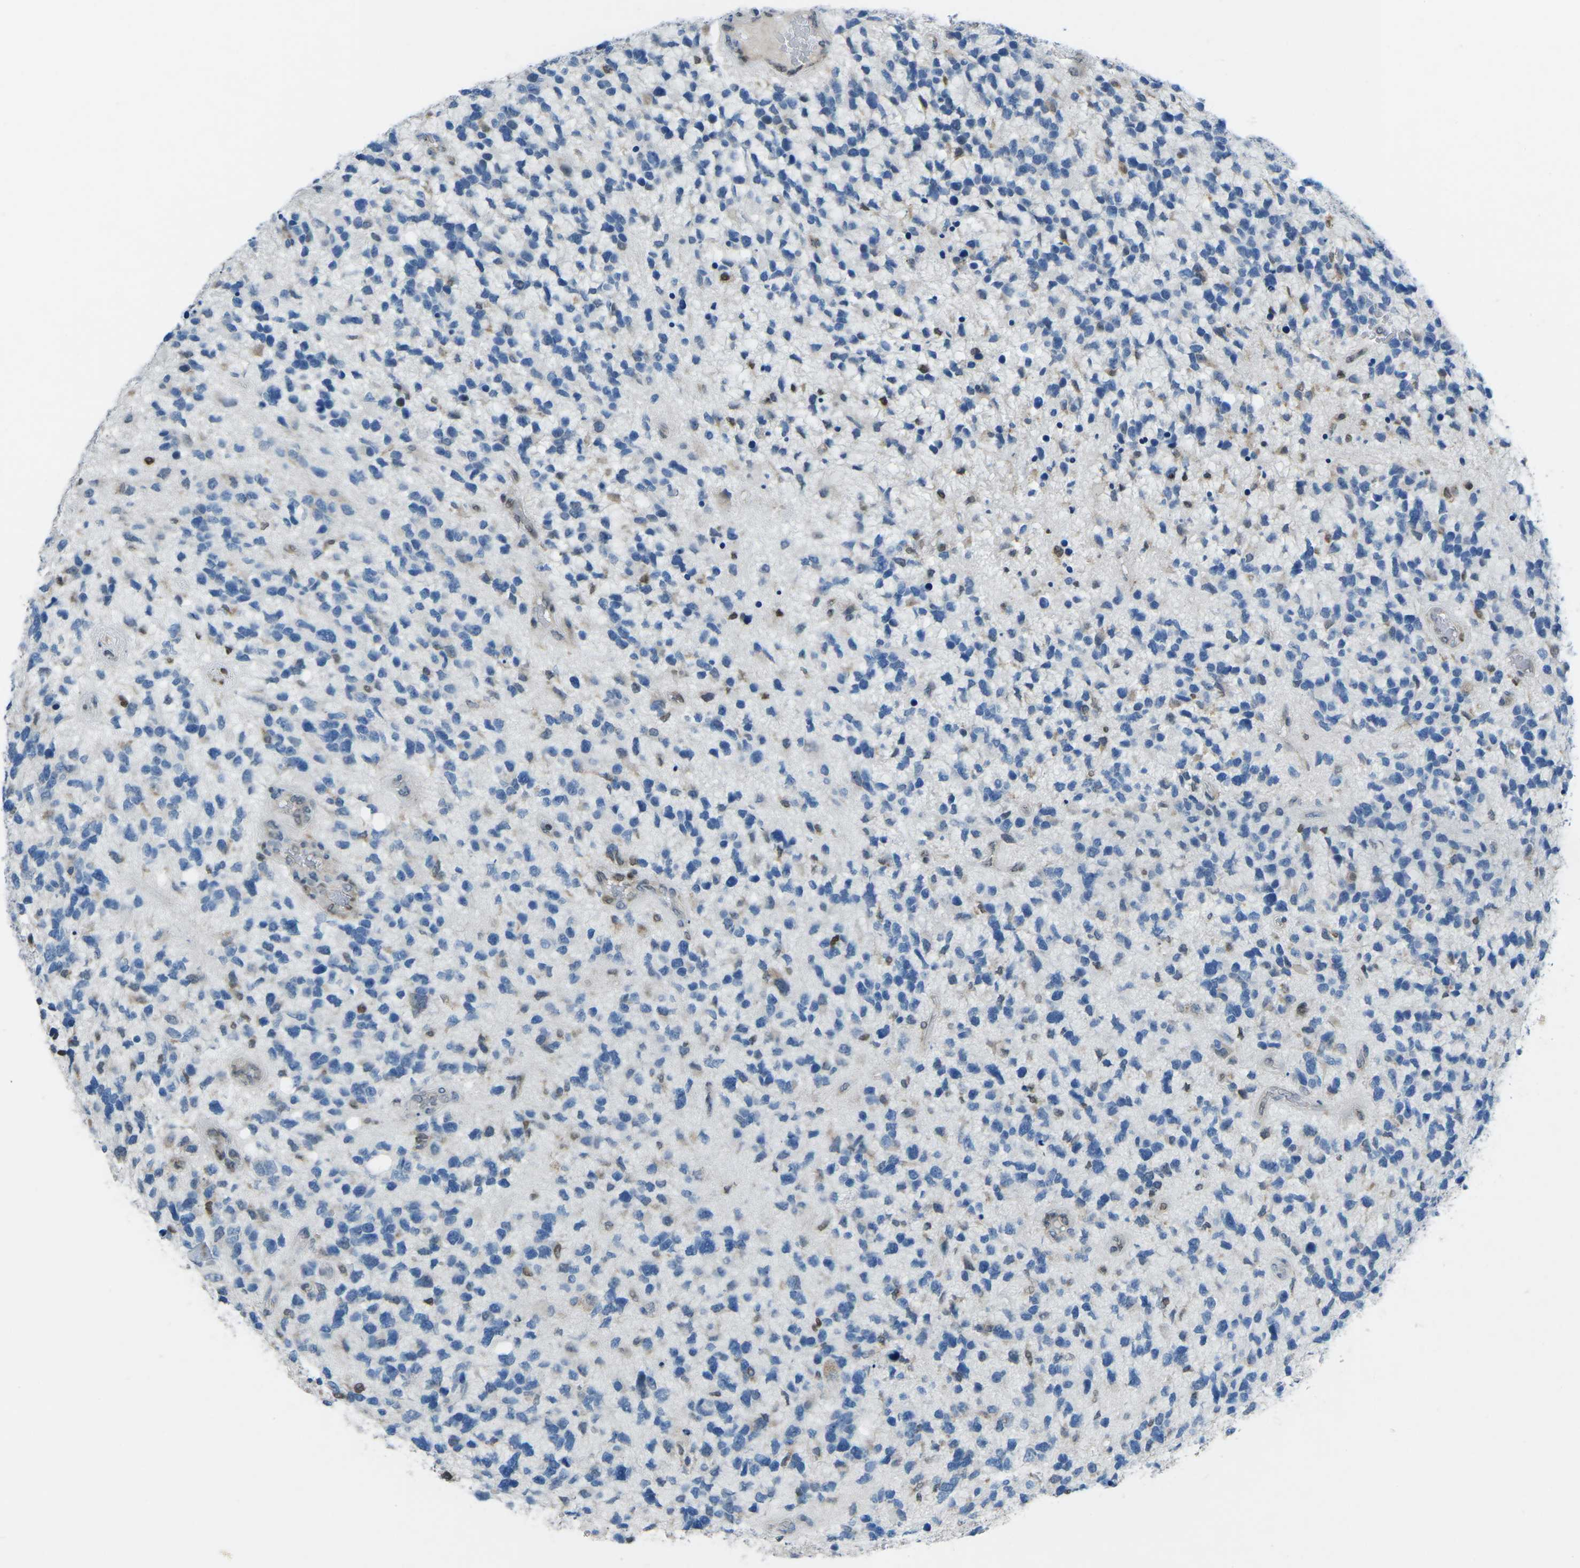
{"staining": {"intensity": "negative", "quantity": "none", "location": "none"}, "tissue": "glioma", "cell_type": "Tumor cells", "image_type": "cancer", "snomed": [{"axis": "morphology", "description": "Glioma, malignant, High grade"}, {"axis": "topography", "description": "Brain"}], "caption": "High power microscopy histopathology image of an immunohistochemistry photomicrograph of malignant high-grade glioma, revealing no significant expression in tumor cells.", "gene": "MBNL1", "patient": {"sex": "female", "age": 58}}